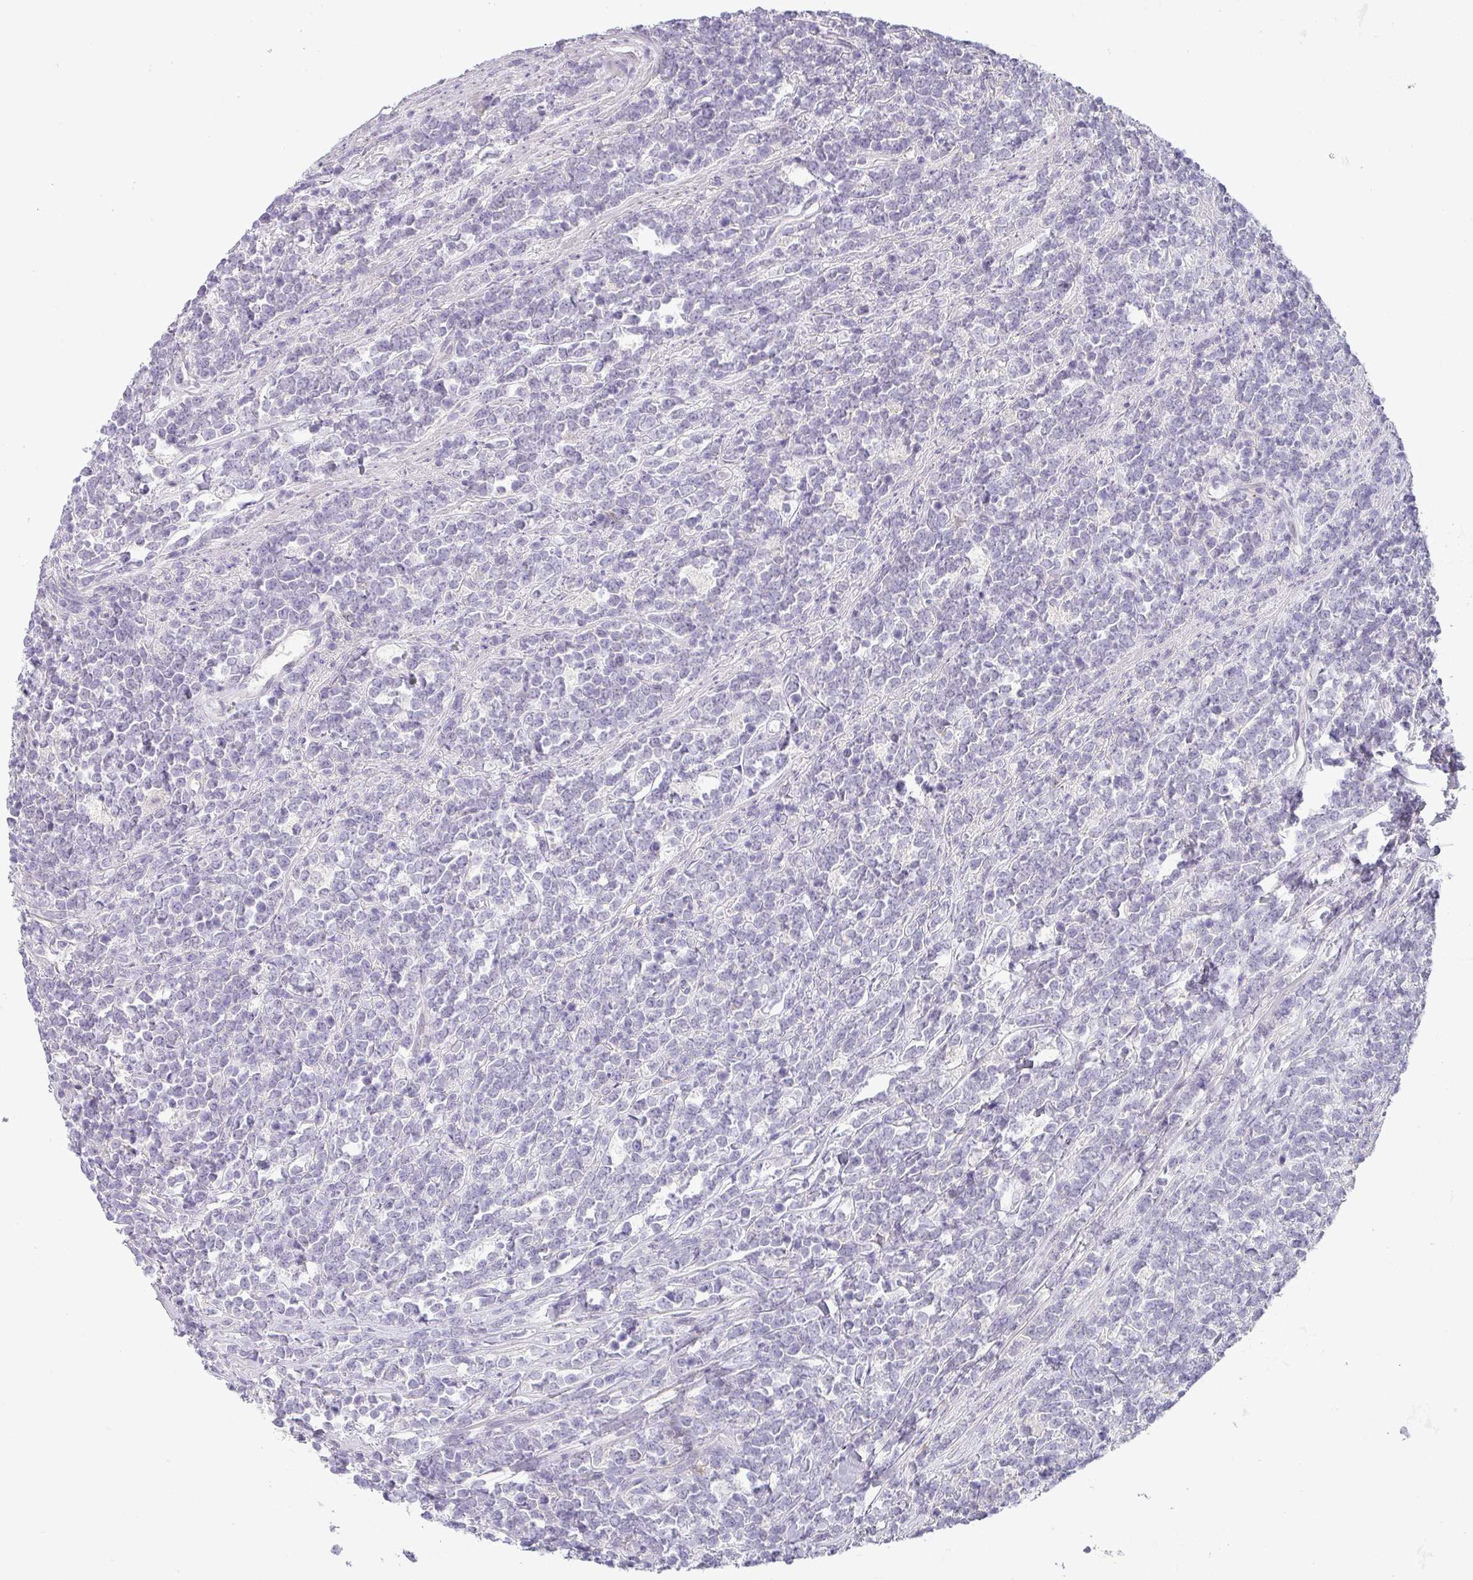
{"staining": {"intensity": "negative", "quantity": "none", "location": "none"}, "tissue": "lymphoma", "cell_type": "Tumor cells", "image_type": "cancer", "snomed": [{"axis": "morphology", "description": "Malignant lymphoma, non-Hodgkin's type, High grade"}, {"axis": "topography", "description": "Small intestine"}, {"axis": "topography", "description": "Colon"}], "caption": "Histopathology image shows no protein positivity in tumor cells of malignant lymphoma, non-Hodgkin's type (high-grade) tissue.", "gene": "BTLA", "patient": {"sex": "male", "age": 8}}